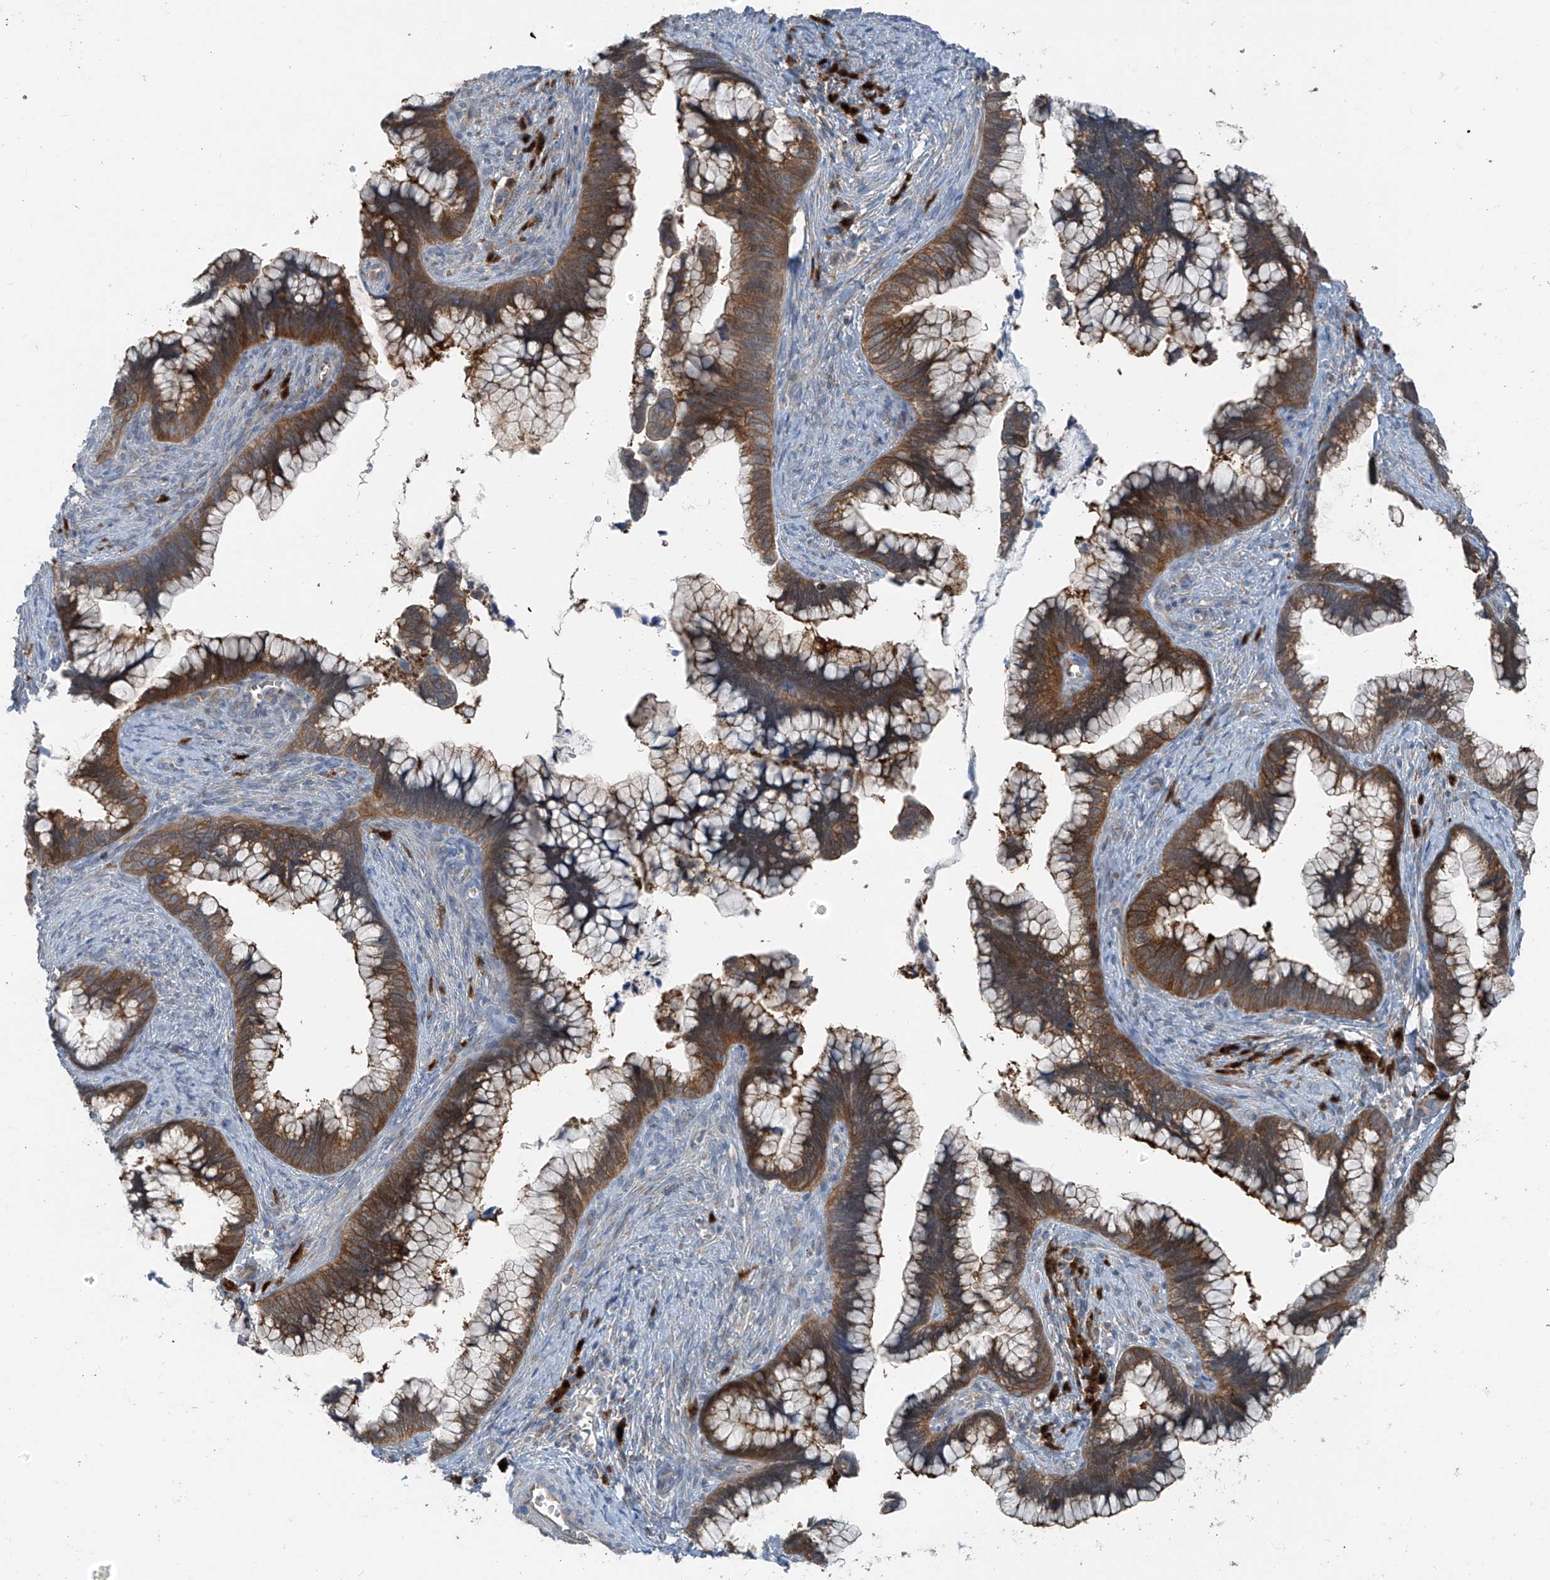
{"staining": {"intensity": "moderate", "quantity": ">75%", "location": "cytoplasmic/membranous"}, "tissue": "cervical cancer", "cell_type": "Tumor cells", "image_type": "cancer", "snomed": [{"axis": "morphology", "description": "Adenocarcinoma, NOS"}, {"axis": "topography", "description": "Cervix"}], "caption": "Immunohistochemistry micrograph of human cervical cancer (adenocarcinoma) stained for a protein (brown), which demonstrates medium levels of moderate cytoplasmic/membranous staining in approximately >75% of tumor cells.", "gene": "SLC12A6", "patient": {"sex": "female", "age": 44}}